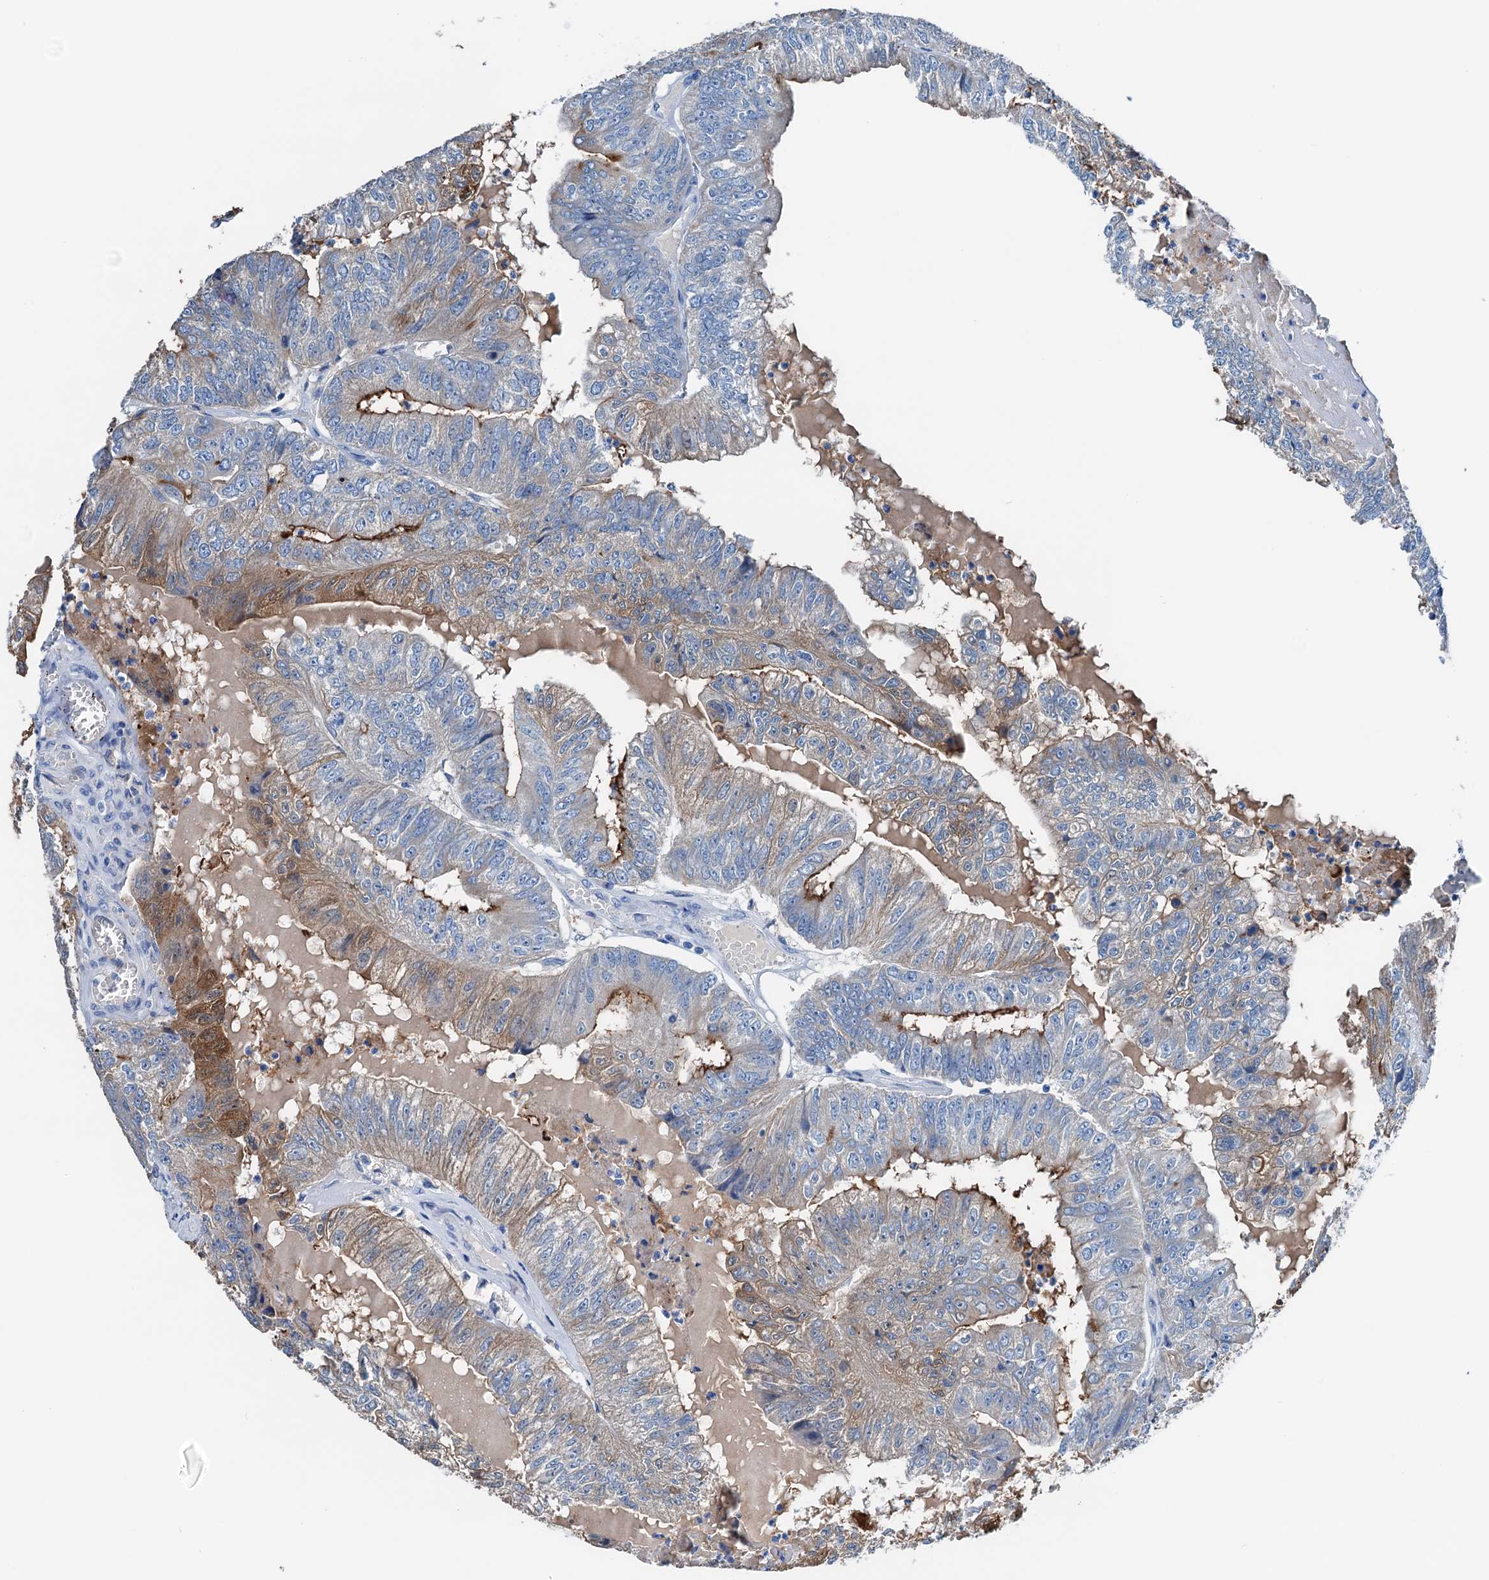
{"staining": {"intensity": "moderate", "quantity": "<25%", "location": "cytoplasmic/membranous"}, "tissue": "colorectal cancer", "cell_type": "Tumor cells", "image_type": "cancer", "snomed": [{"axis": "morphology", "description": "Adenocarcinoma, NOS"}, {"axis": "topography", "description": "Colon"}], "caption": "Moderate cytoplasmic/membranous protein staining is seen in about <25% of tumor cells in adenocarcinoma (colorectal).", "gene": "C1QTNF4", "patient": {"sex": "female", "age": 67}}